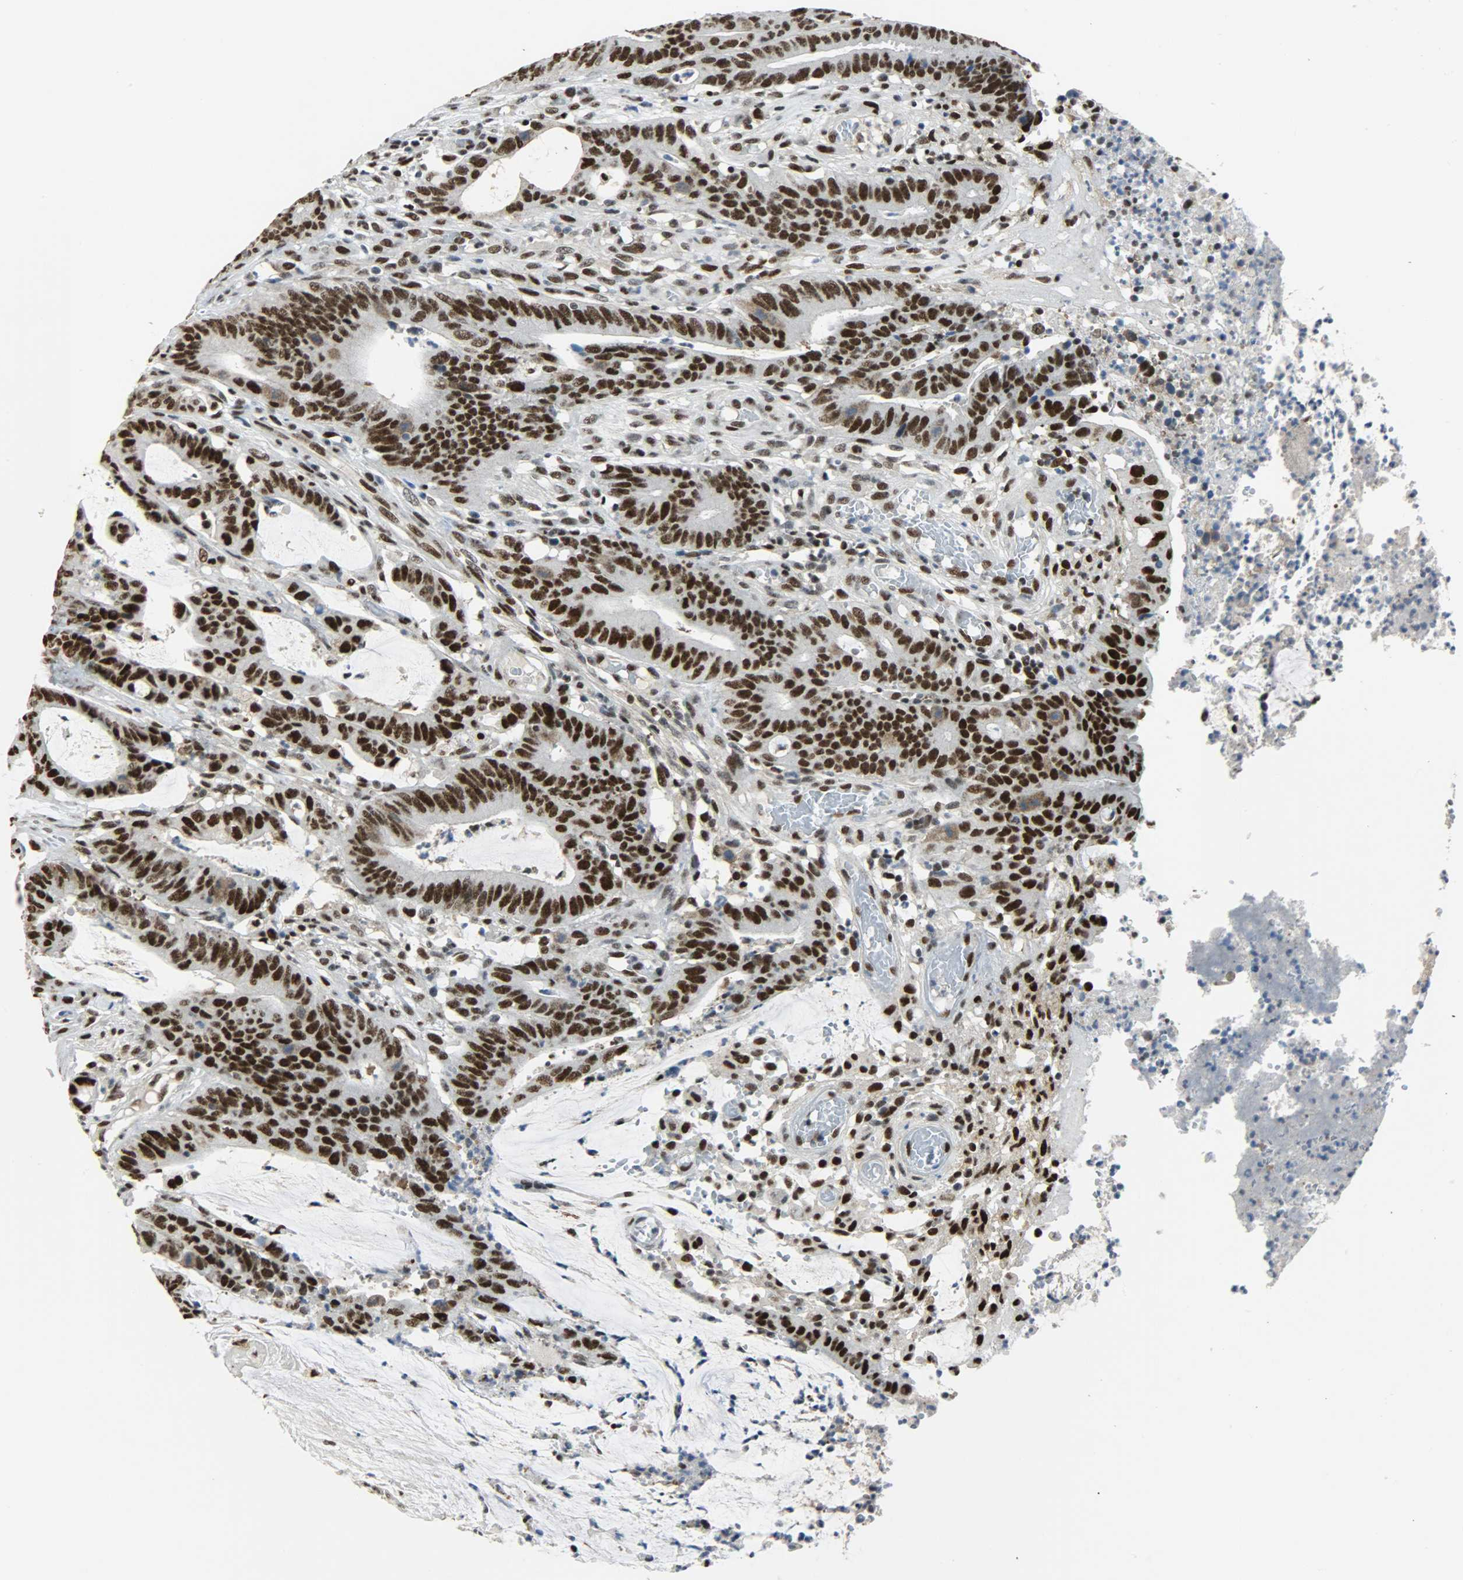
{"staining": {"intensity": "strong", "quantity": ">75%", "location": "nuclear"}, "tissue": "colorectal cancer", "cell_type": "Tumor cells", "image_type": "cancer", "snomed": [{"axis": "morphology", "description": "Adenocarcinoma, NOS"}, {"axis": "topography", "description": "Rectum"}], "caption": "There is high levels of strong nuclear staining in tumor cells of adenocarcinoma (colorectal), as demonstrated by immunohistochemical staining (brown color).", "gene": "SSB", "patient": {"sex": "female", "age": 66}}